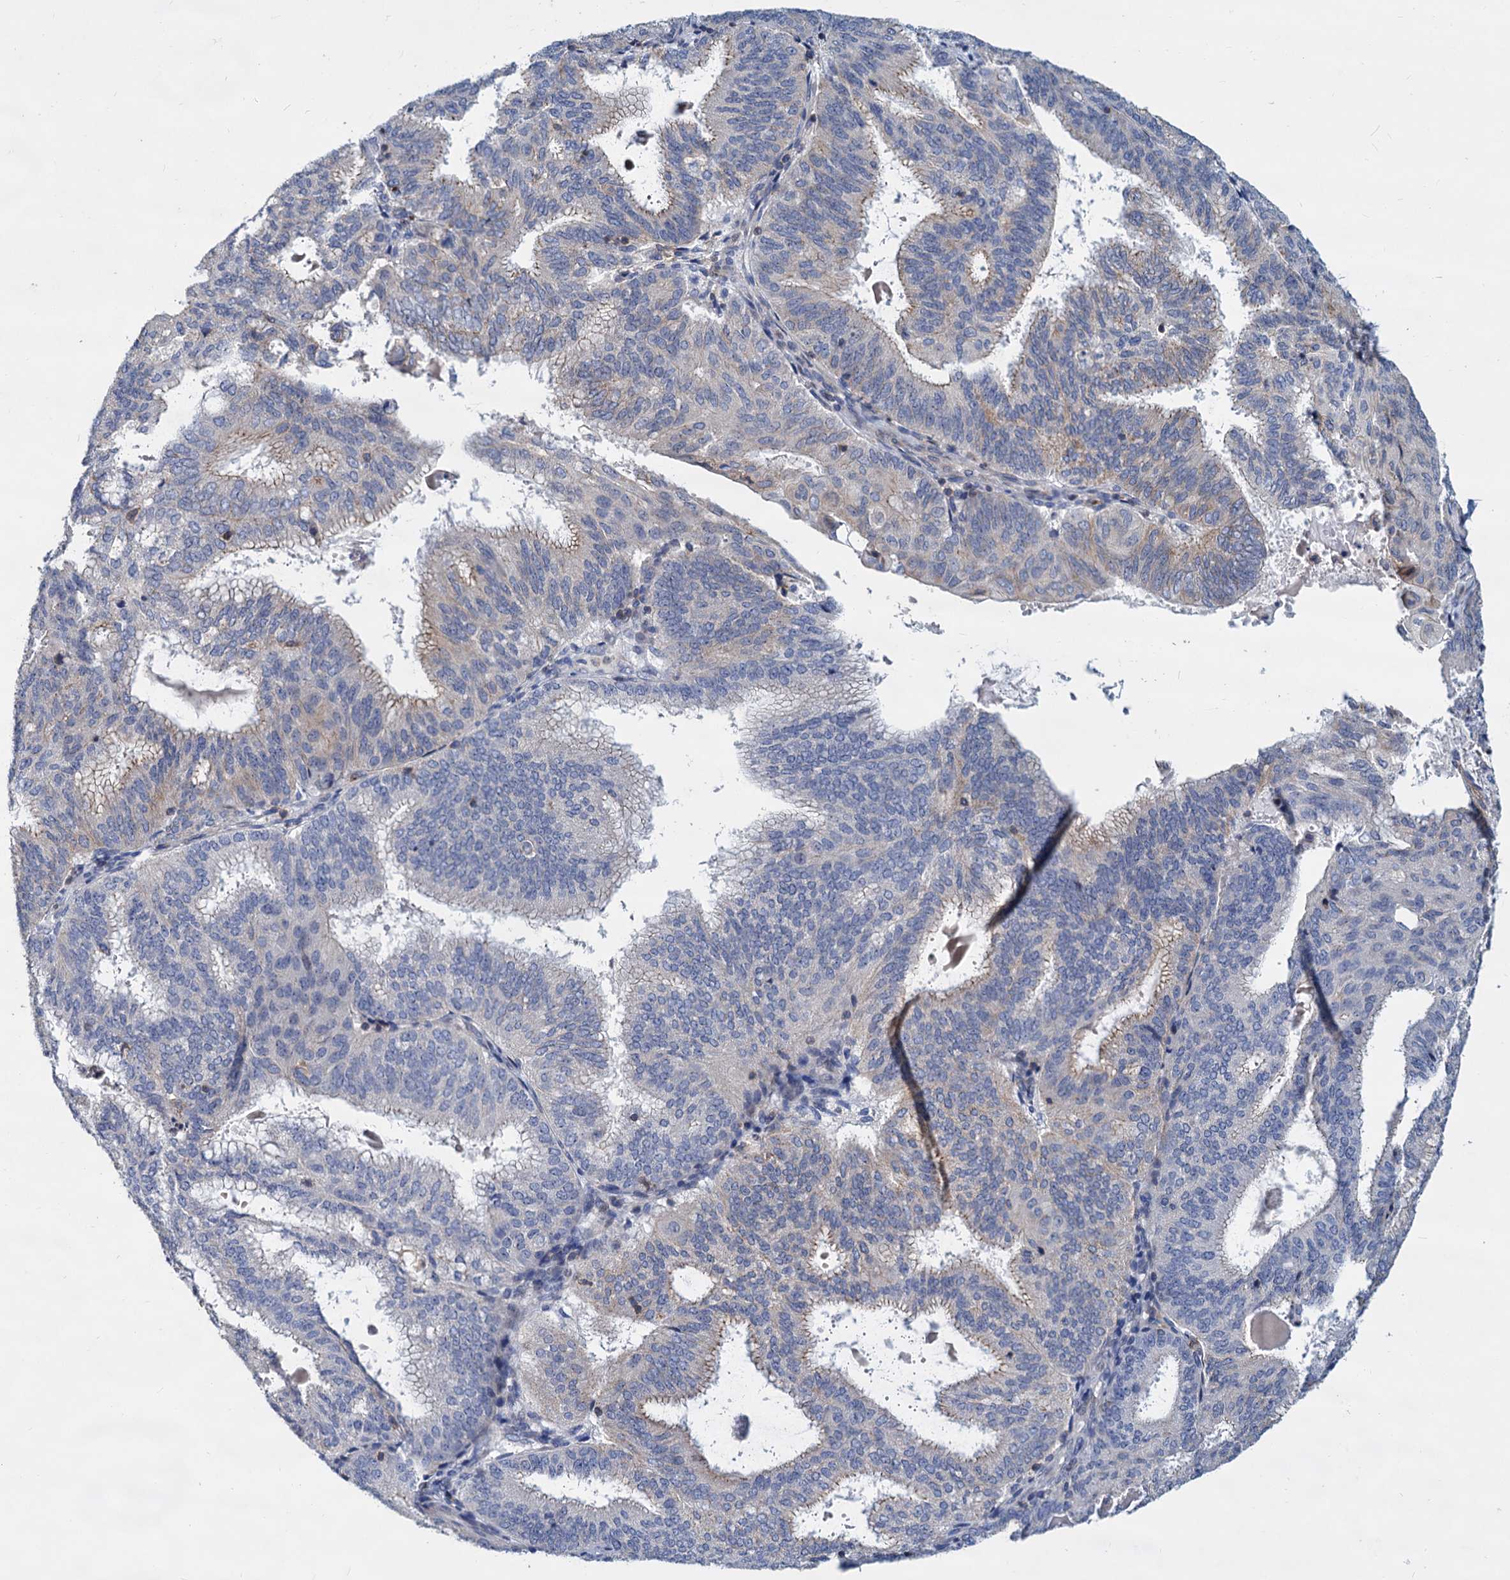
{"staining": {"intensity": "weak", "quantity": "<25%", "location": "cytoplasmic/membranous"}, "tissue": "endometrial cancer", "cell_type": "Tumor cells", "image_type": "cancer", "snomed": [{"axis": "morphology", "description": "Adenocarcinoma, NOS"}, {"axis": "topography", "description": "Endometrium"}], "caption": "The immunohistochemistry image has no significant positivity in tumor cells of endometrial cancer (adenocarcinoma) tissue. (DAB (3,3'-diaminobenzidine) immunohistochemistry (IHC) with hematoxylin counter stain).", "gene": "LRCH4", "patient": {"sex": "female", "age": 49}}